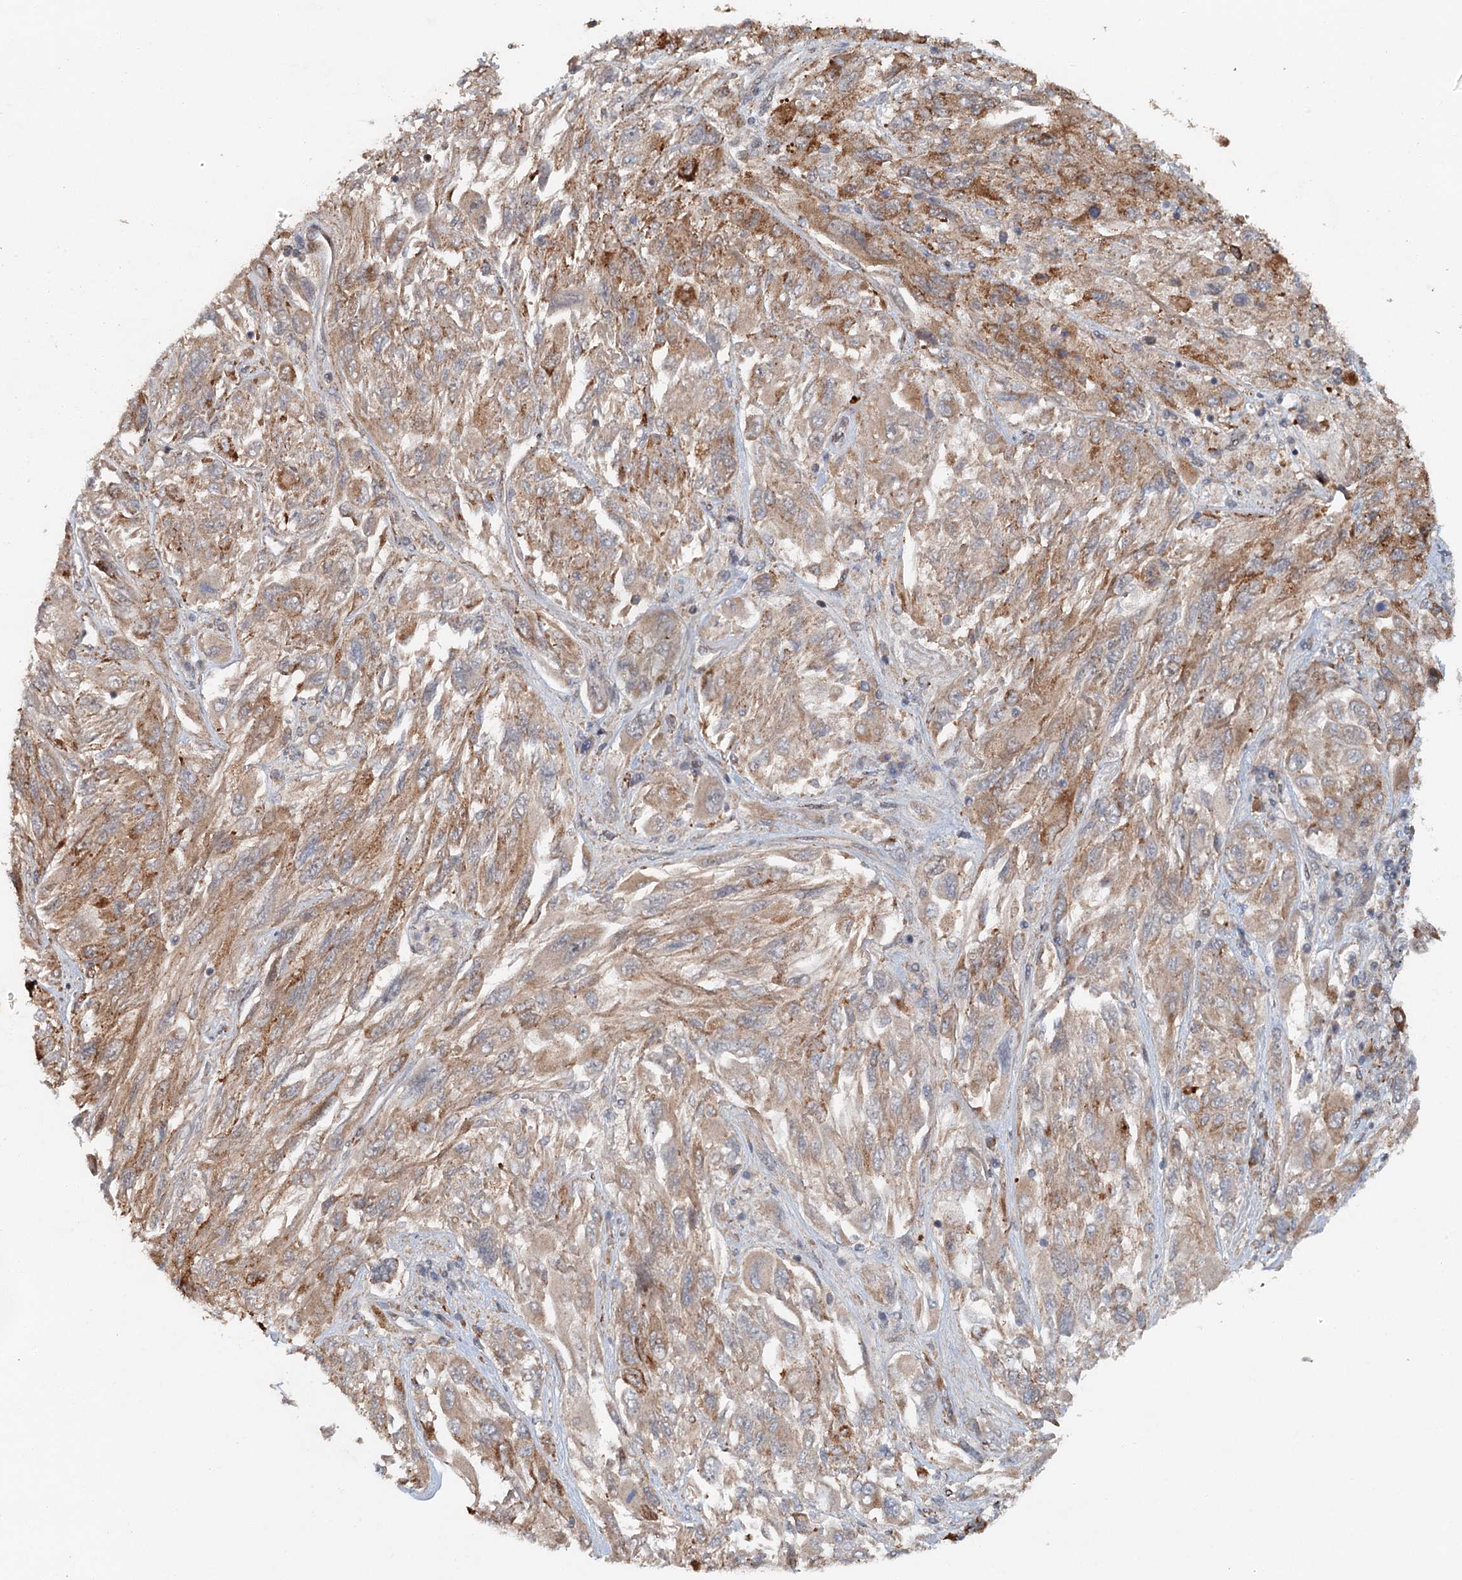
{"staining": {"intensity": "moderate", "quantity": ">75%", "location": "cytoplasmic/membranous"}, "tissue": "melanoma", "cell_type": "Tumor cells", "image_type": "cancer", "snomed": [{"axis": "morphology", "description": "Malignant melanoma, NOS"}, {"axis": "topography", "description": "Skin"}], "caption": "Immunohistochemistry of human melanoma displays medium levels of moderate cytoplasmic/membranous staining in approximately >75% of tumor cells.", "gene": "SRPX2", "patient": {"sex": "female", "age": 91}}